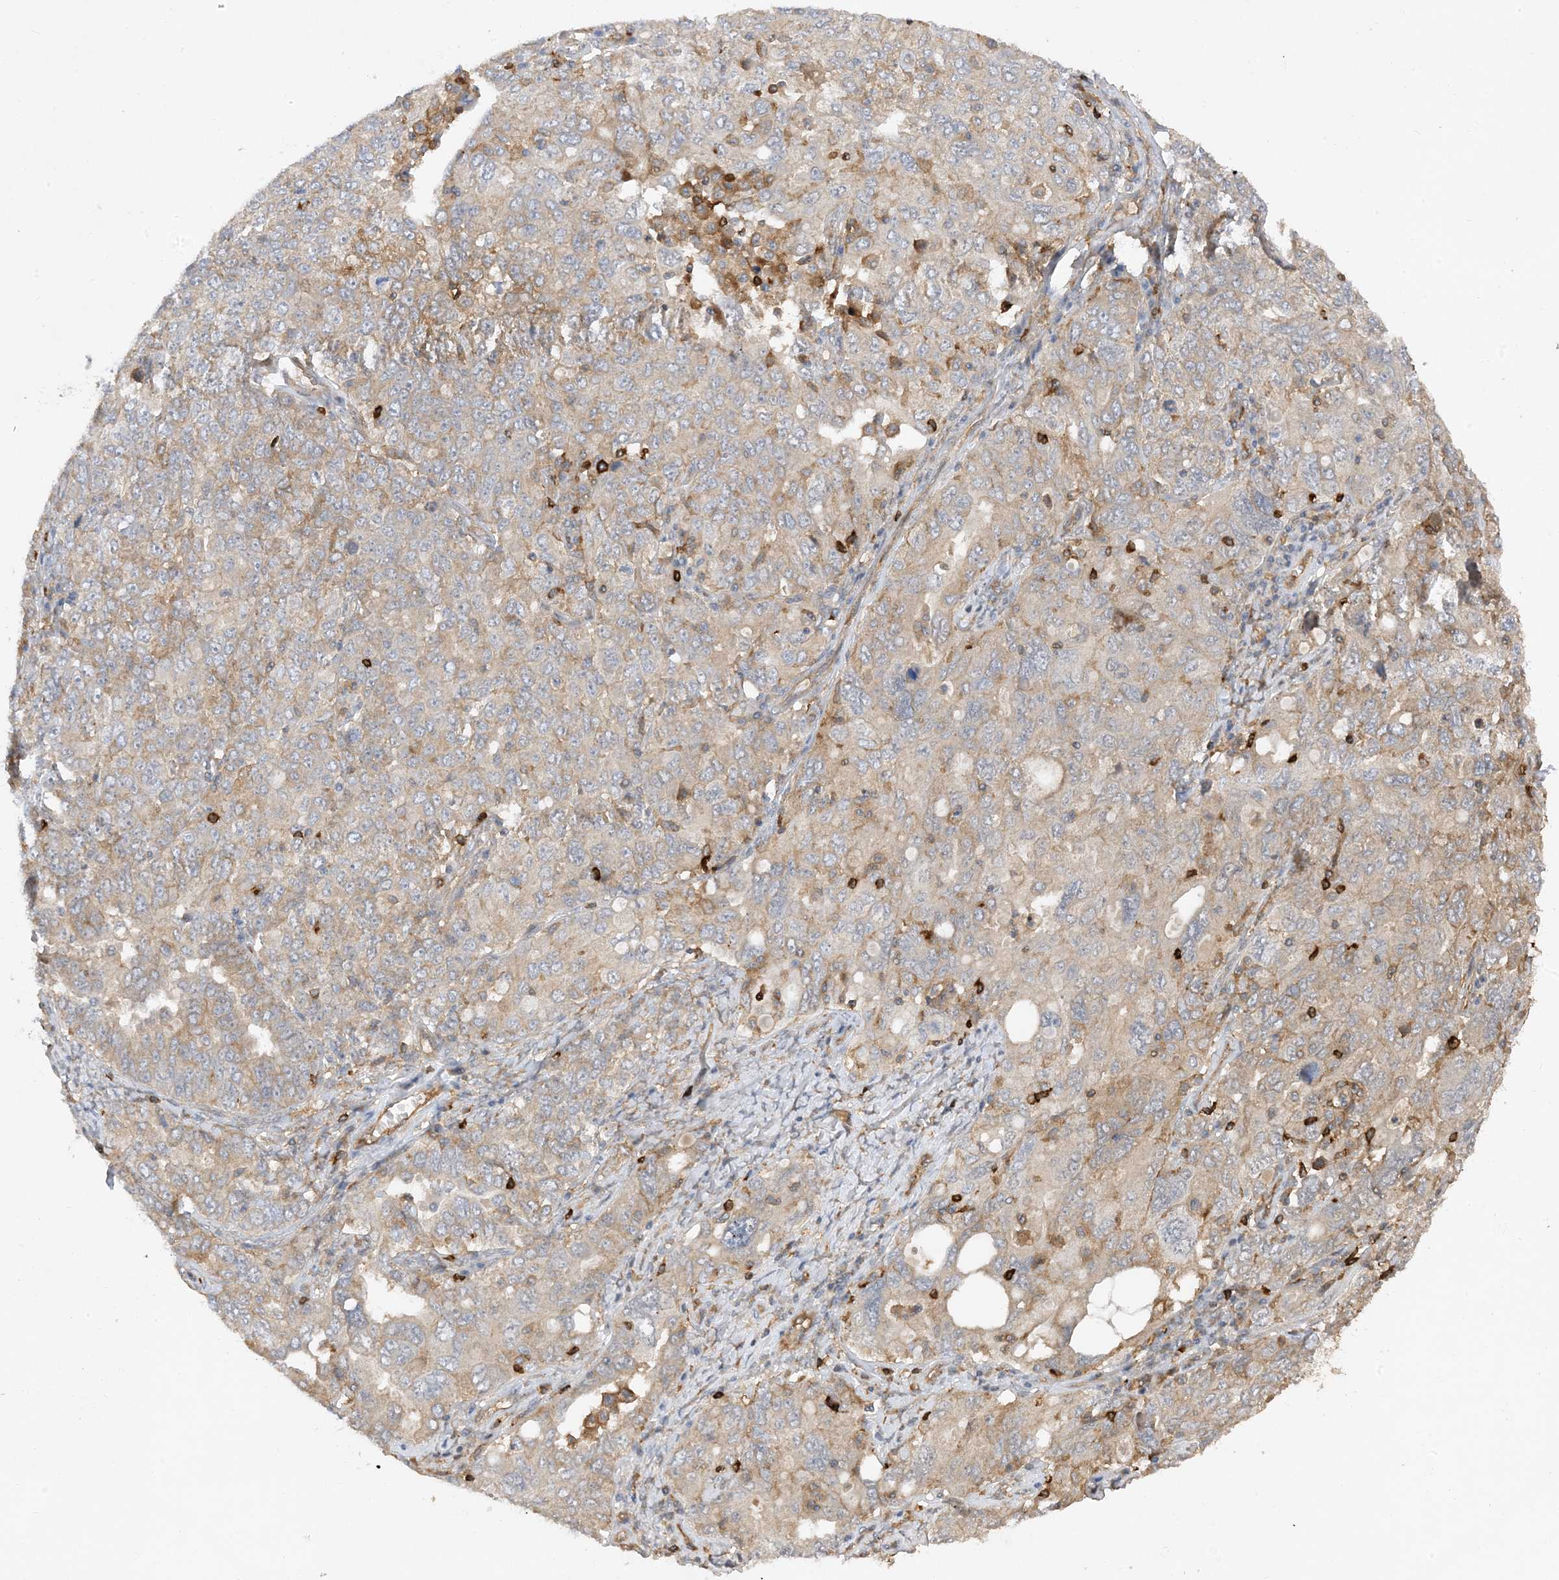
{"staining": {"intensity": "weak", "quantity": "25%-75%", "location": "cytoplasmic/membranous"}, "tissue": "ovarian cancer", "cell_type": "Tumor cells", "image_type": "cancer", "snomed": [{"axis": "morphology", "description": "Carcinoma, endometroid"}, {"axis": "topography", "description": "Ovary"}], "caption": "Immunohistochemical staining of ovarian endometroid carcinoma reveals low levels of weak cytoplasmic/membranous positivity in about 25%-75% of tumor cells. (brown staining indicates protein expression, while blue staining denotes nuclei).", "gene": "PHACTR2", "patient": {"sex": "female", "age": 62}}